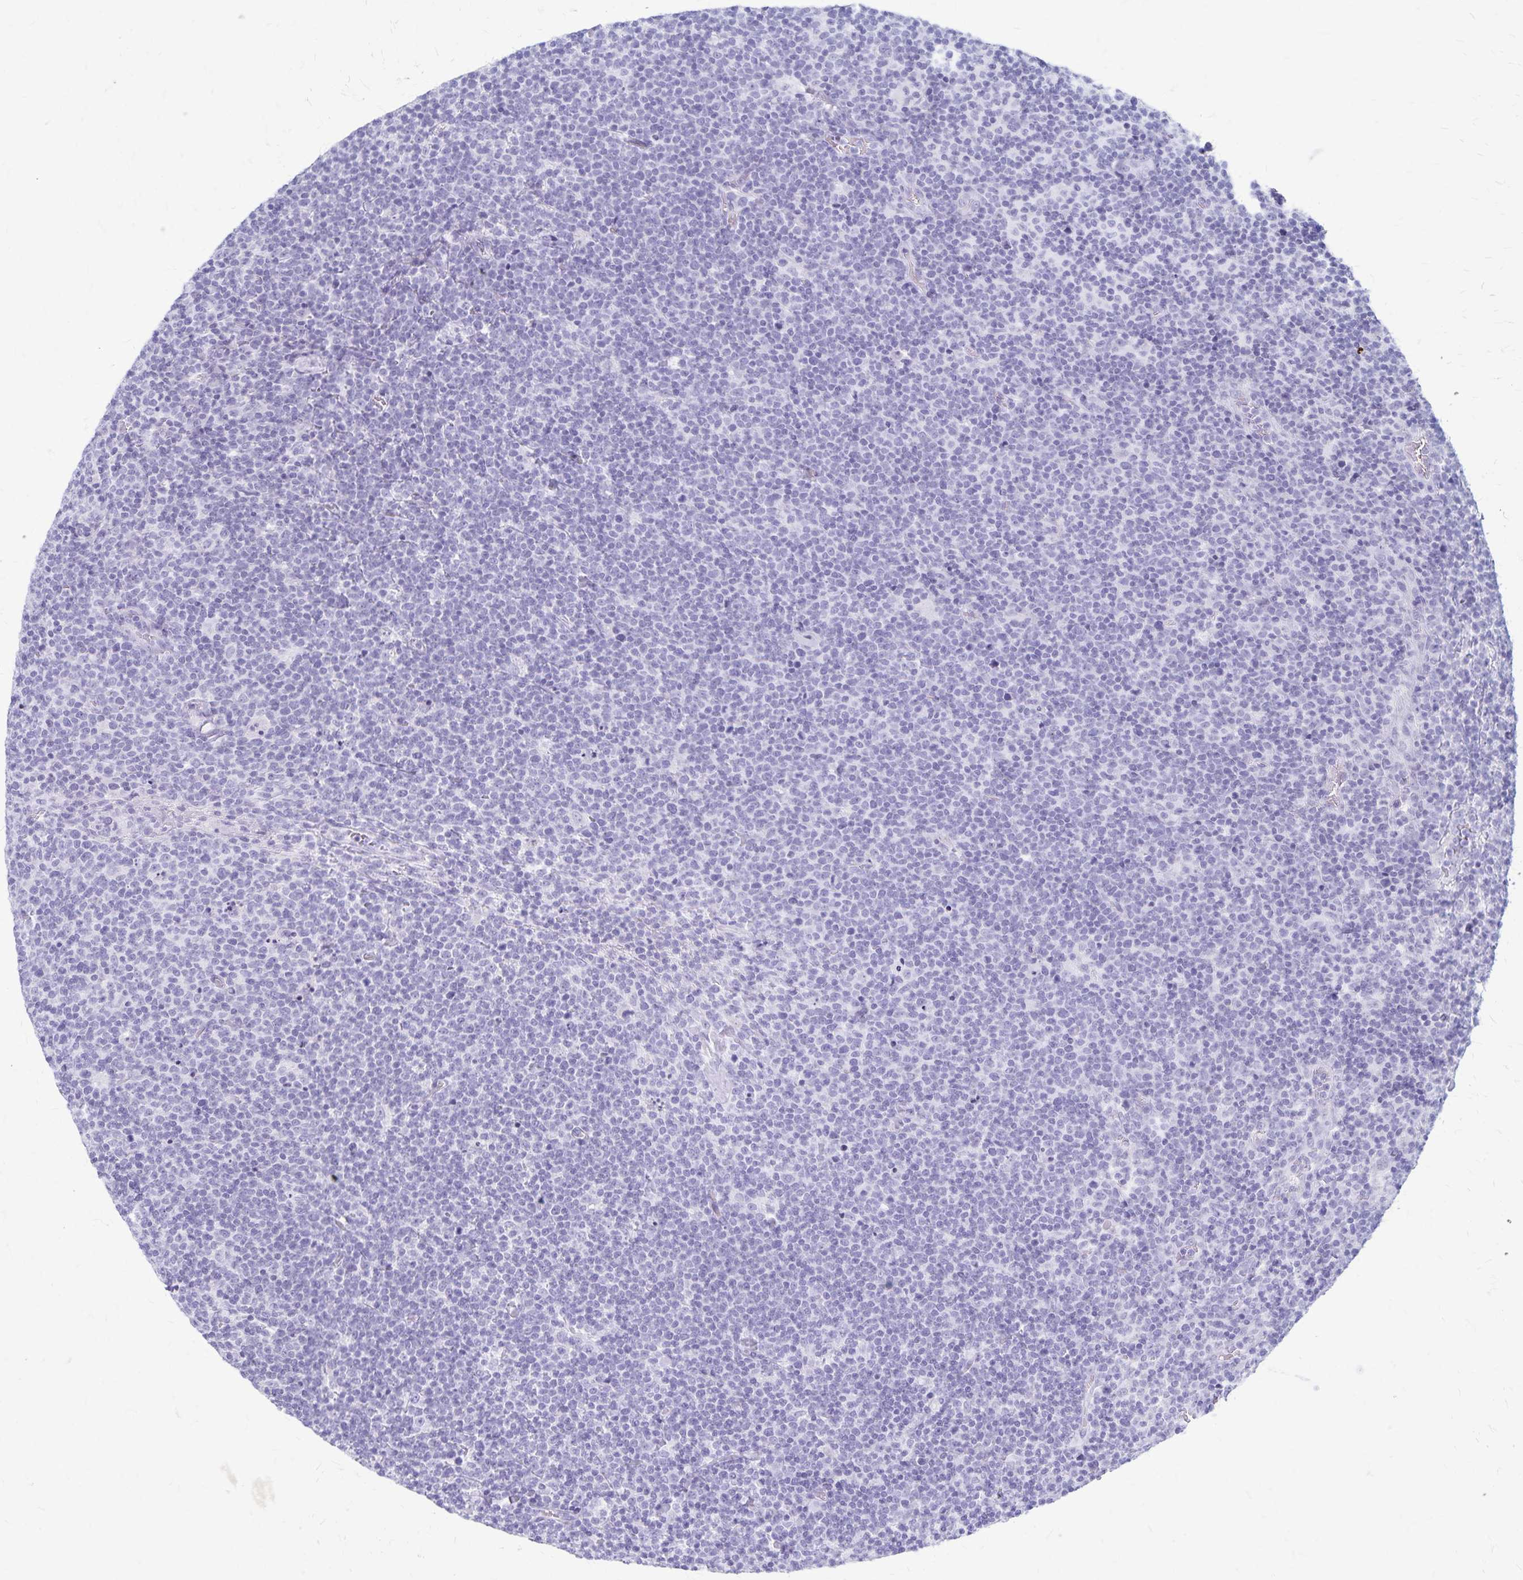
{"staining": {"intensity": "negative", "quantity": "none", "location": "none"}, "tissue": "lymphoma", "cell_type": "Tumor cells", "image_type": "cancer", "snomed": [{"axis": "morphology", "description": "Malignant lymphoma, non-Hodgkin's type, High grade"}, {"axis": "topography", "description": "Lymph node"}], "caption": "Immunohistochemical staining of lymphoma reveals no significant expression in tumor cells.", "gene": "GPBAR1", "patient": {"sex": "male", "age": 61}}